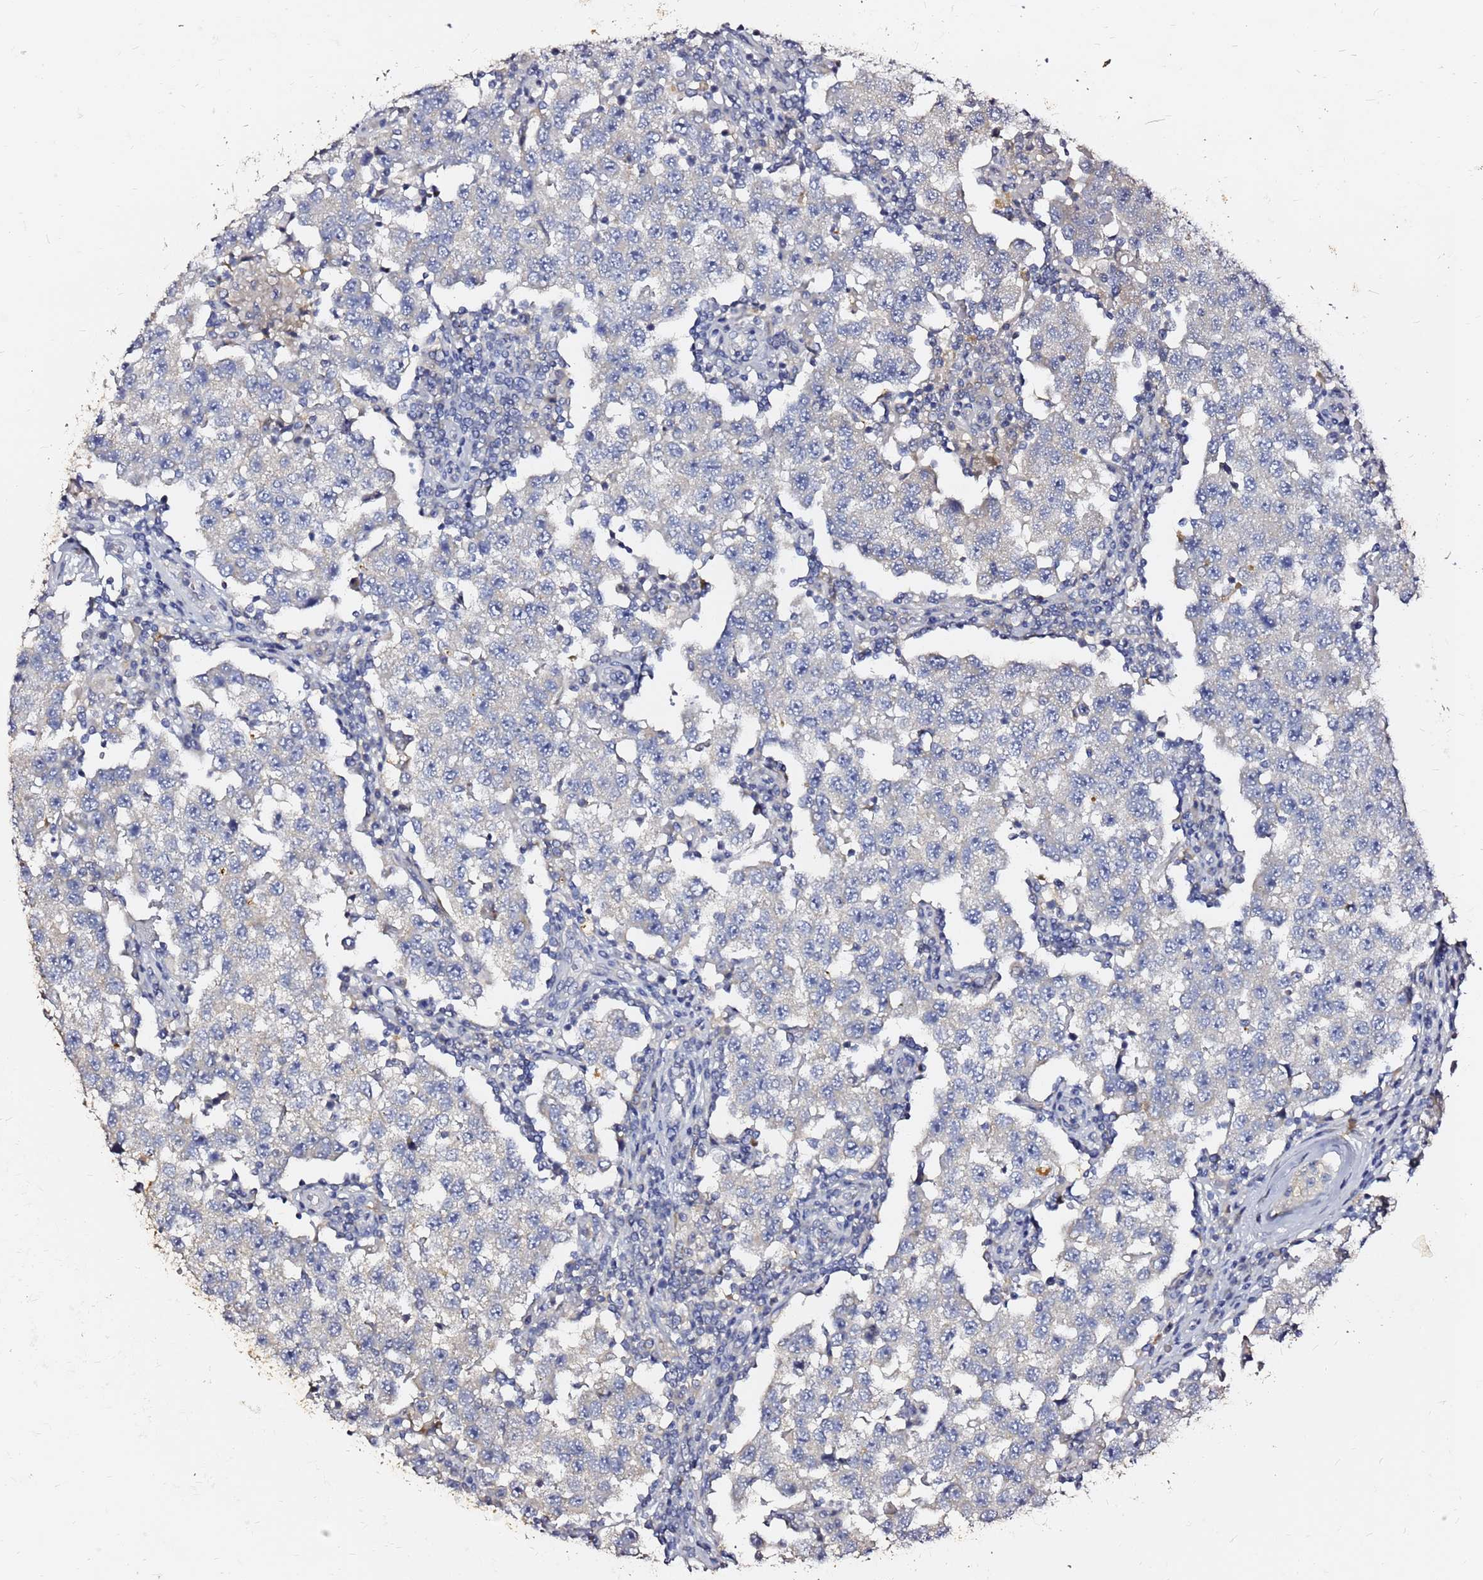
{"staining": {"intensity": "negative", "quantity": "none", "location": "none"}, "tissue": "testis cancer", "cell_type": "Tumor cells", "image_type": "cancer", "snomed": [{"axis": "morphology", "description": "Seminoma, NOS"}, {"axis": "topography", "description": "Testis"}], "caption": "Tumor cells show no significant protein positivity in seminoma (testis). (Stains: DAB (3,3'-diaminobenzidine) IHC with hematoxylin counter stain, Microscopy: brightfield microscopy at high magnification).", "gene": "FAM183A", "patient": {"sex": "male", "age": 34}}